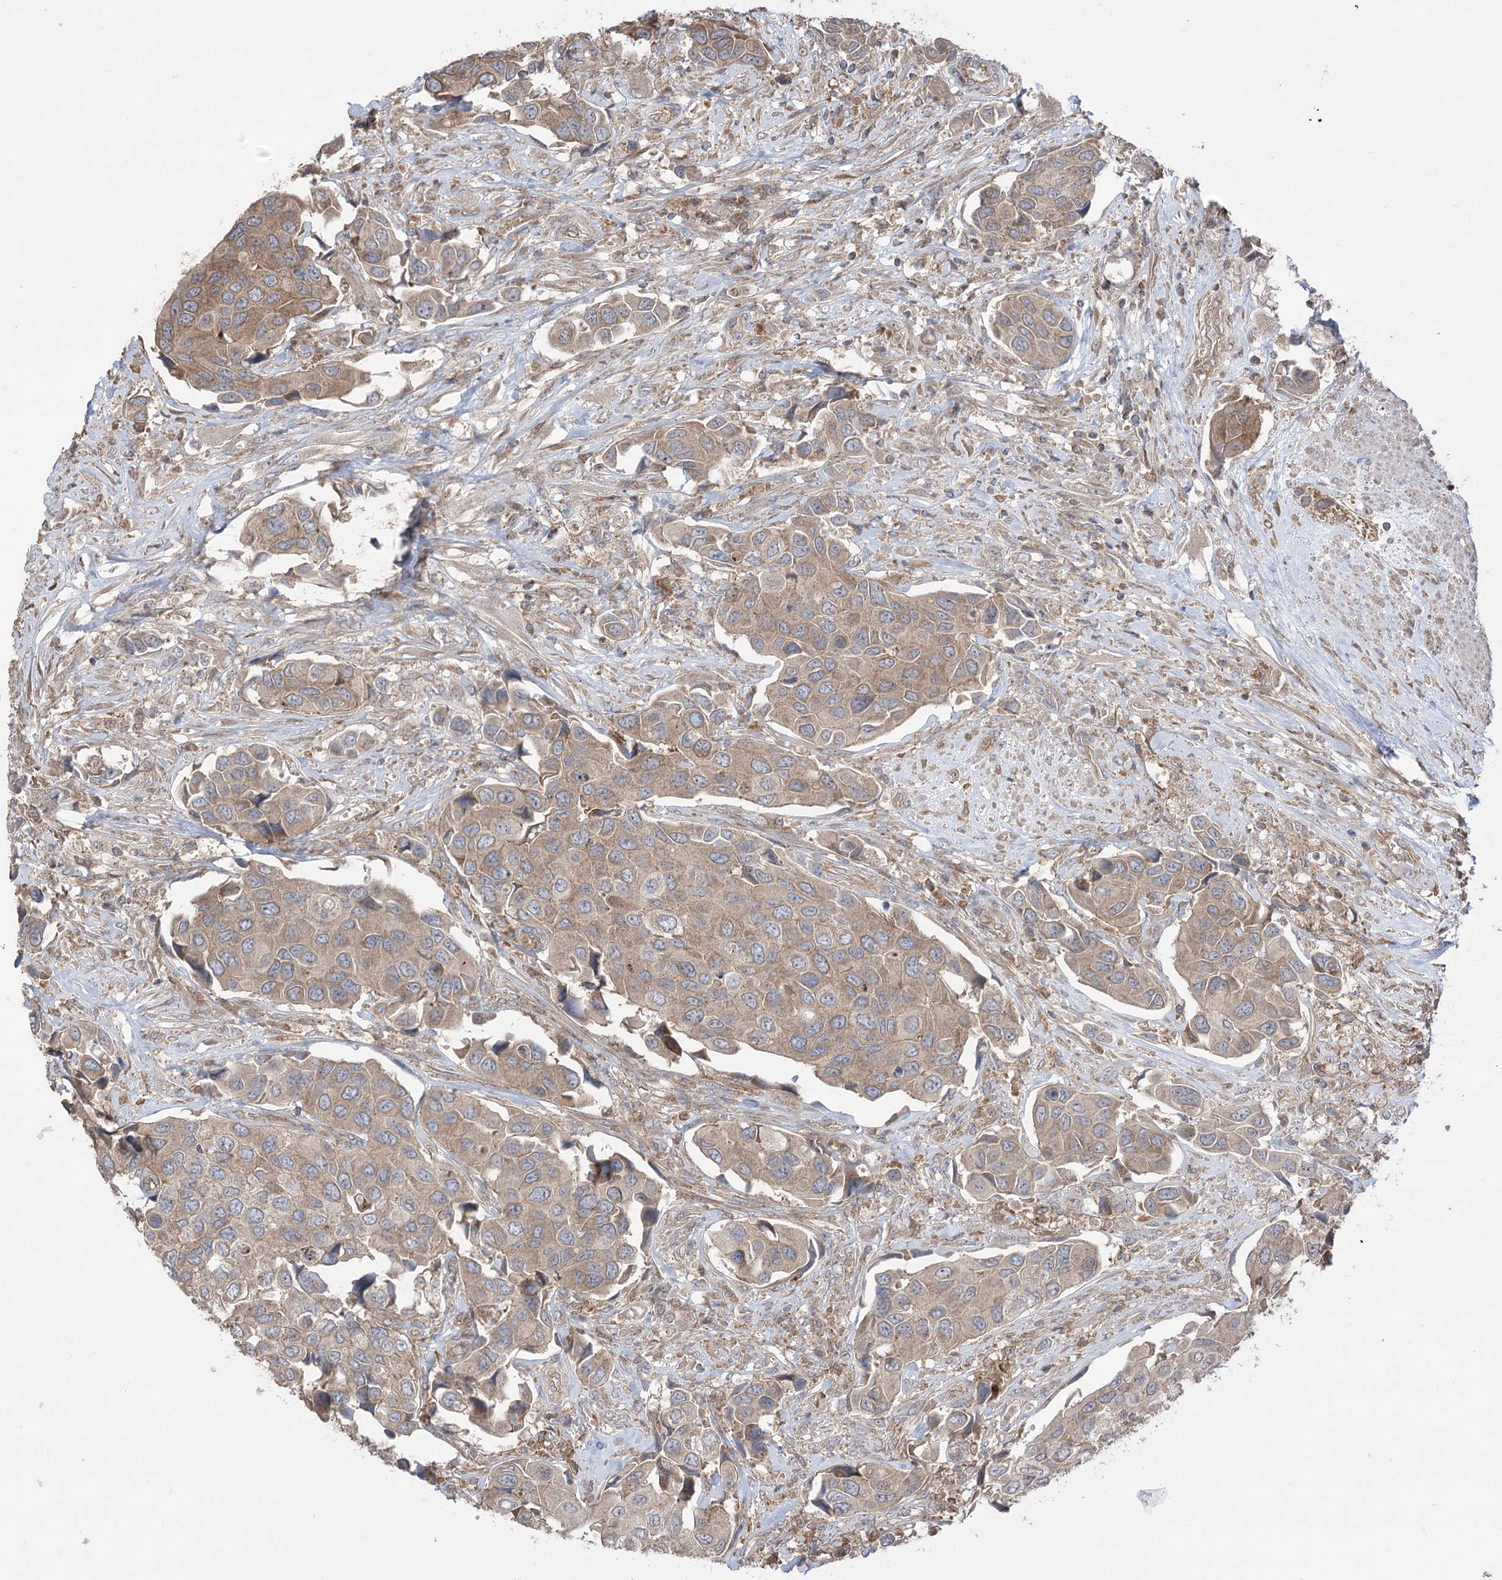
{"staining": {"intensity": "weak", "quantity": ">75%", "location": "cytoplasmic/membranous"}, "tissue": "urothelial cancer", "cell_type": "Tumor cells", "image_type": "cancer", "snomed": [{"axis": "morphology", "description": "Urothelial carcinoma, High grade"}, {"axis": "topography", "description": "Urinary bladder"}], "caption": "Human urothelial cancer stained for a protein (brown) demonstrates weak cytoplasmic/membranous positive staining in approximately >75% of tumor cells.", "gene": "XYLB", "patient": {"sex": "male", "age": 74}}